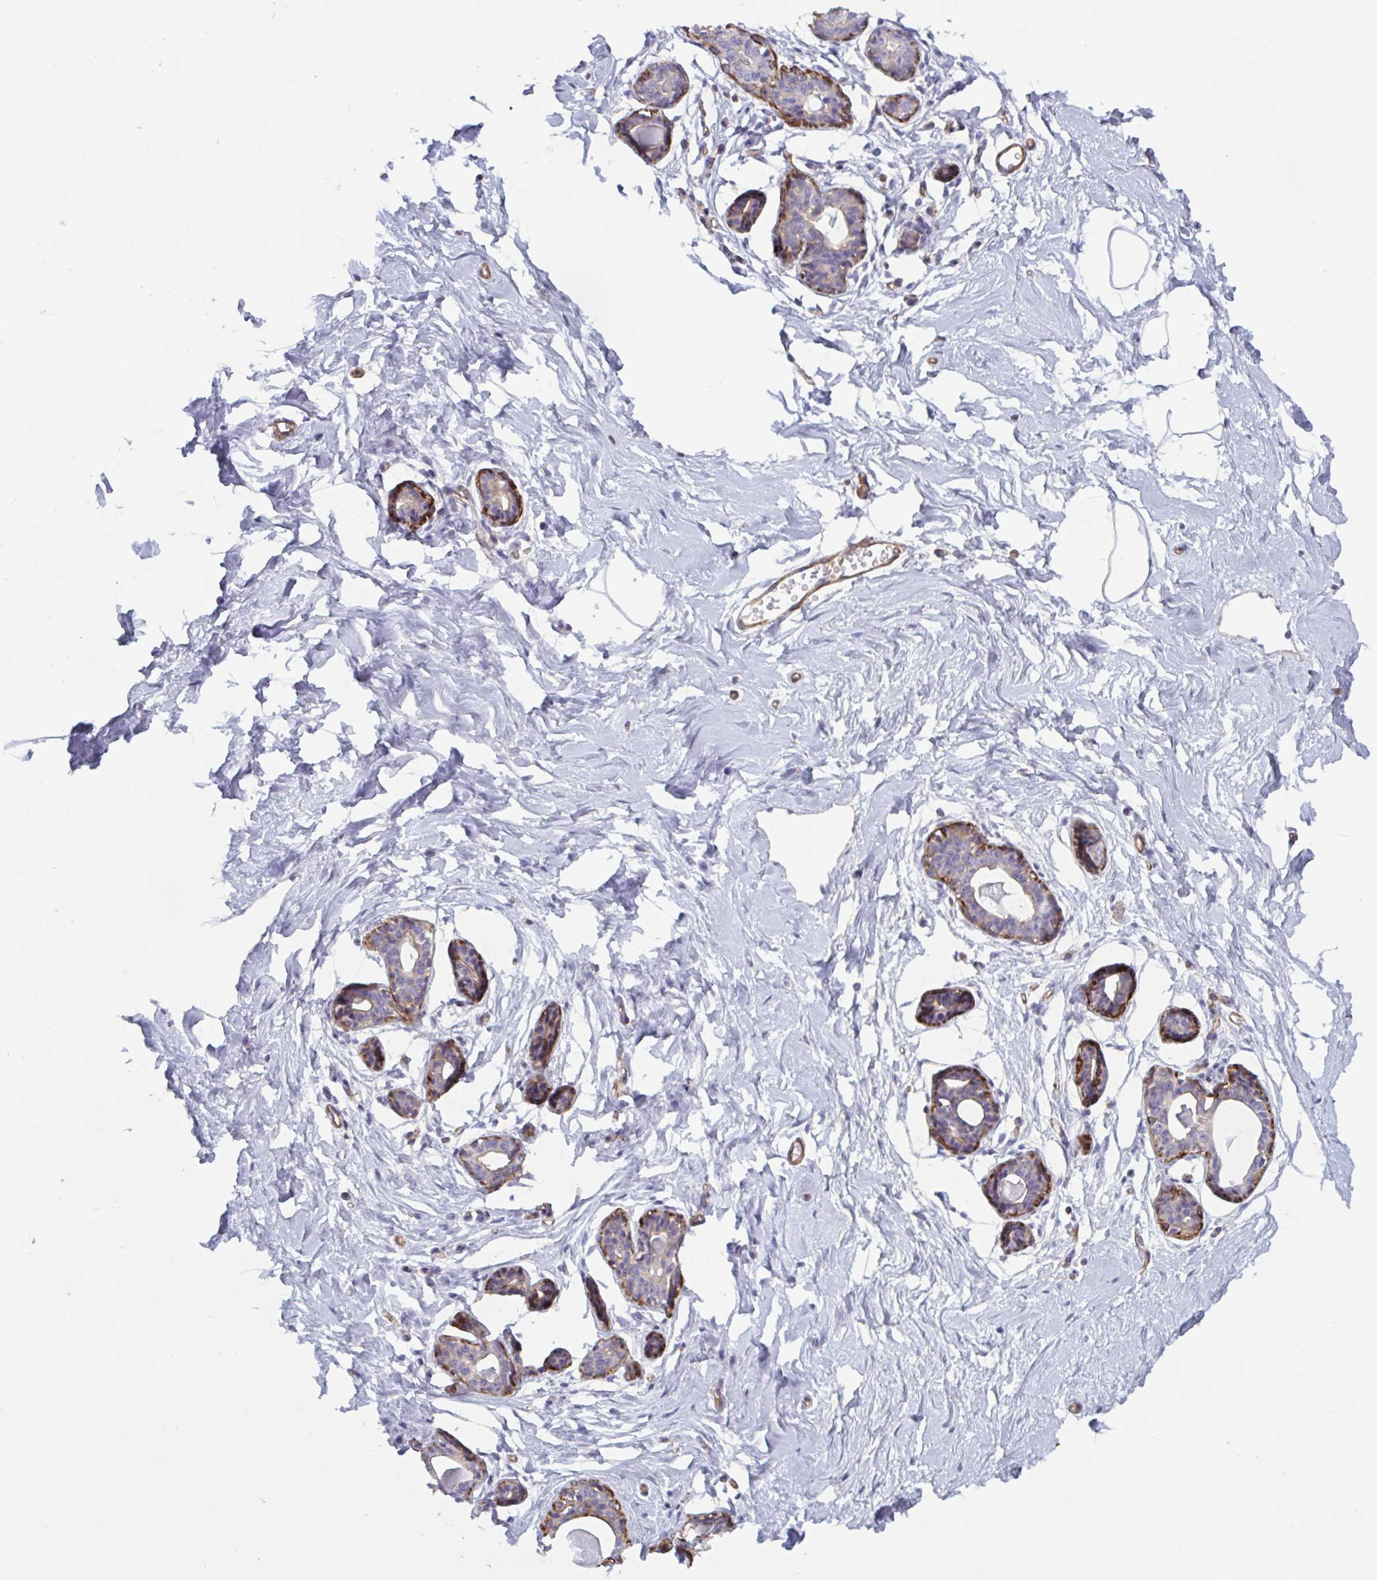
{"staining": {"intensity": "negative", "quantity": "none", "location": "none"}, "tissue": "breast", "cell_type": "Adipocytes", "image_type": "normal", "snomed": [{"axis": "morphology", "description": "Normal tissue, NOS"}, {"axis": "topography", "description": "Breast"}], "caption": "Immunohistochemical staining of benign human breast exhibits no significant positivity in adipocytes.", "gene": "SHISA7", "patient": {"sex": "female", "age": 45}}